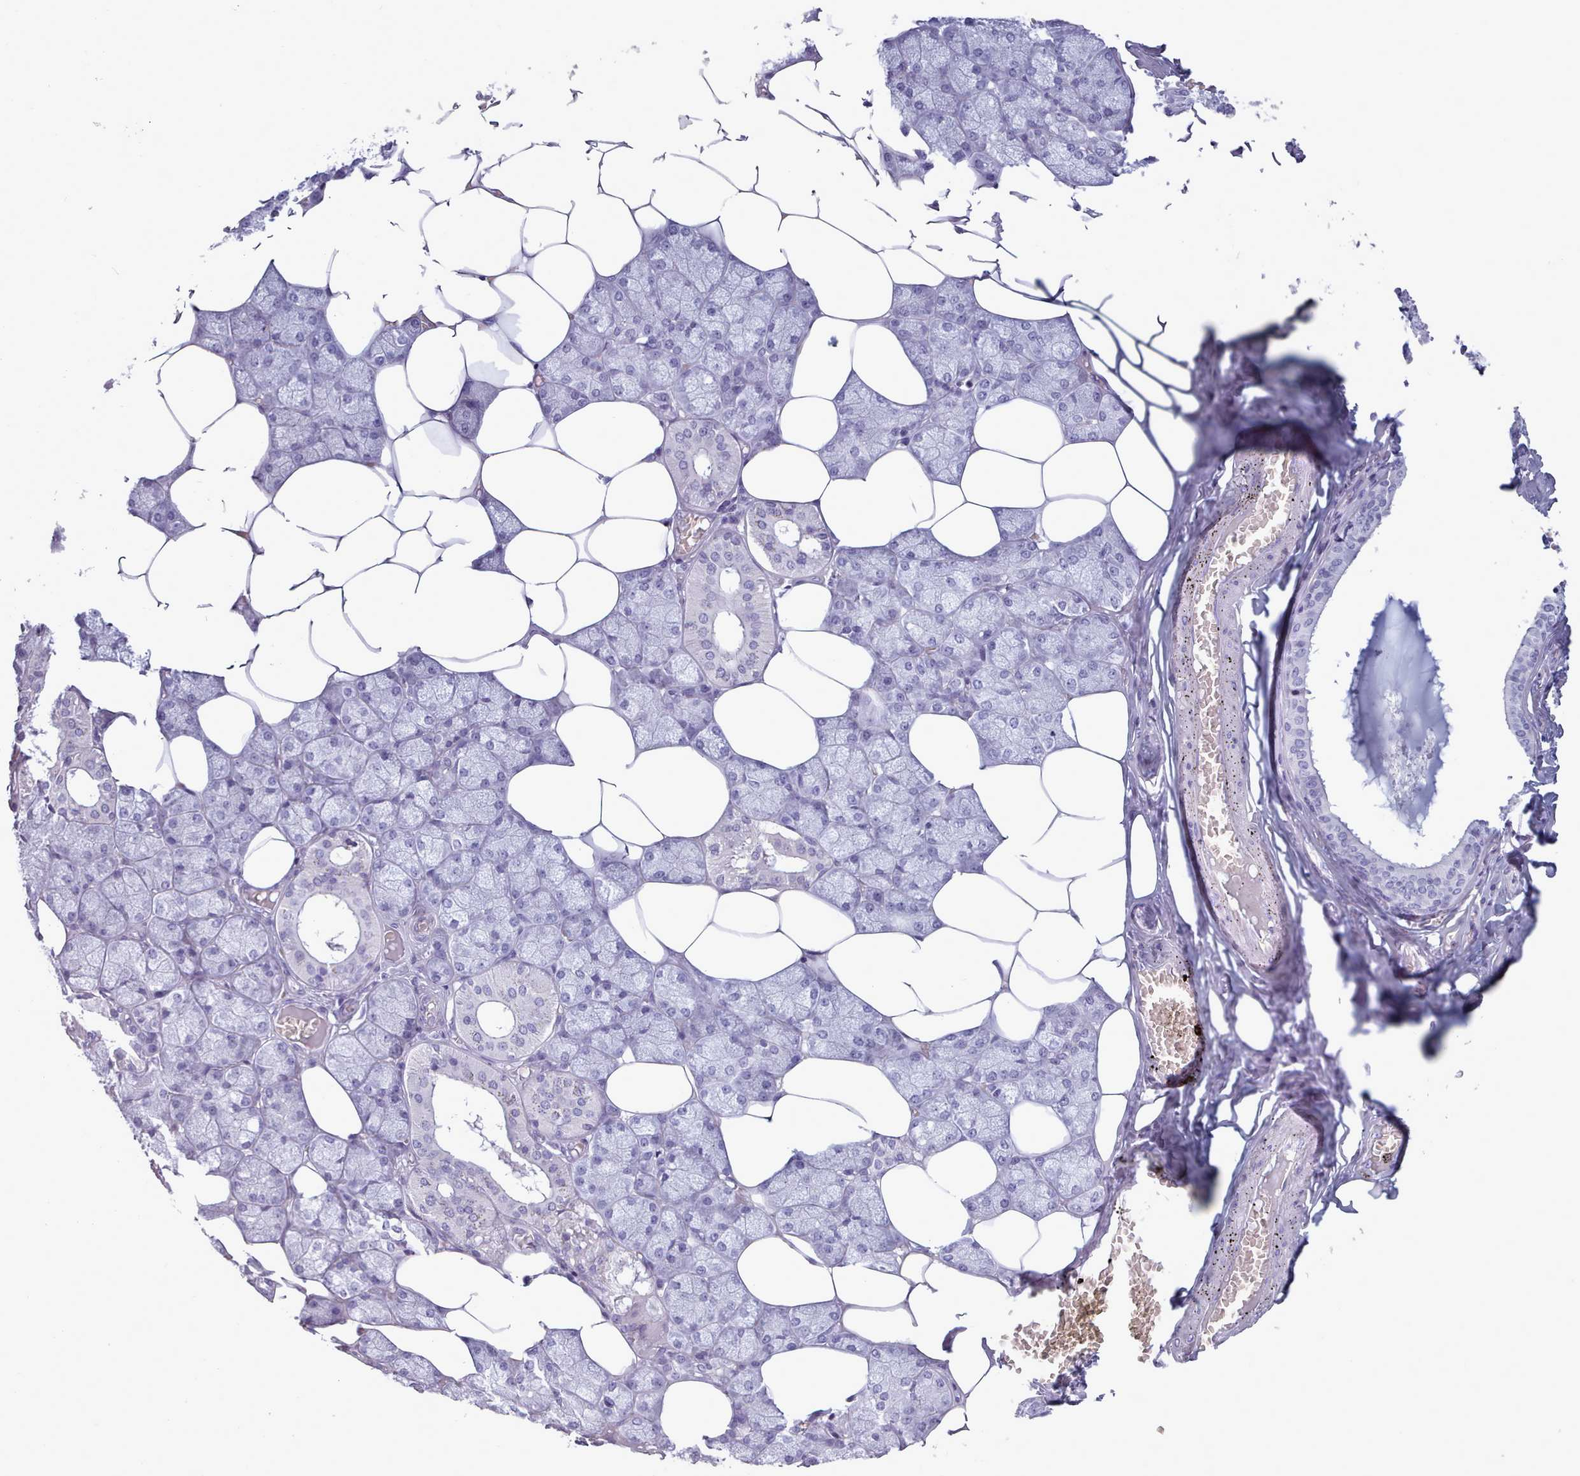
{"staining": {"intensity": "negative", "quantity": "none", "location": "none"}, "tissue": "salivary gland", "cell_type": "Glandular cells", "image_type": "normal", "snomed": [{"axis": "morphology", "description": "Normal tissue, NOS"}, {"axis": "topography", "description": "Salivary gland"}], "caption": "An image of salivary gland stained for a protein reveals no brown staining in glandular cells.", "gene": "ZNF43", "patient": {"sex": "male", "age": 62}}